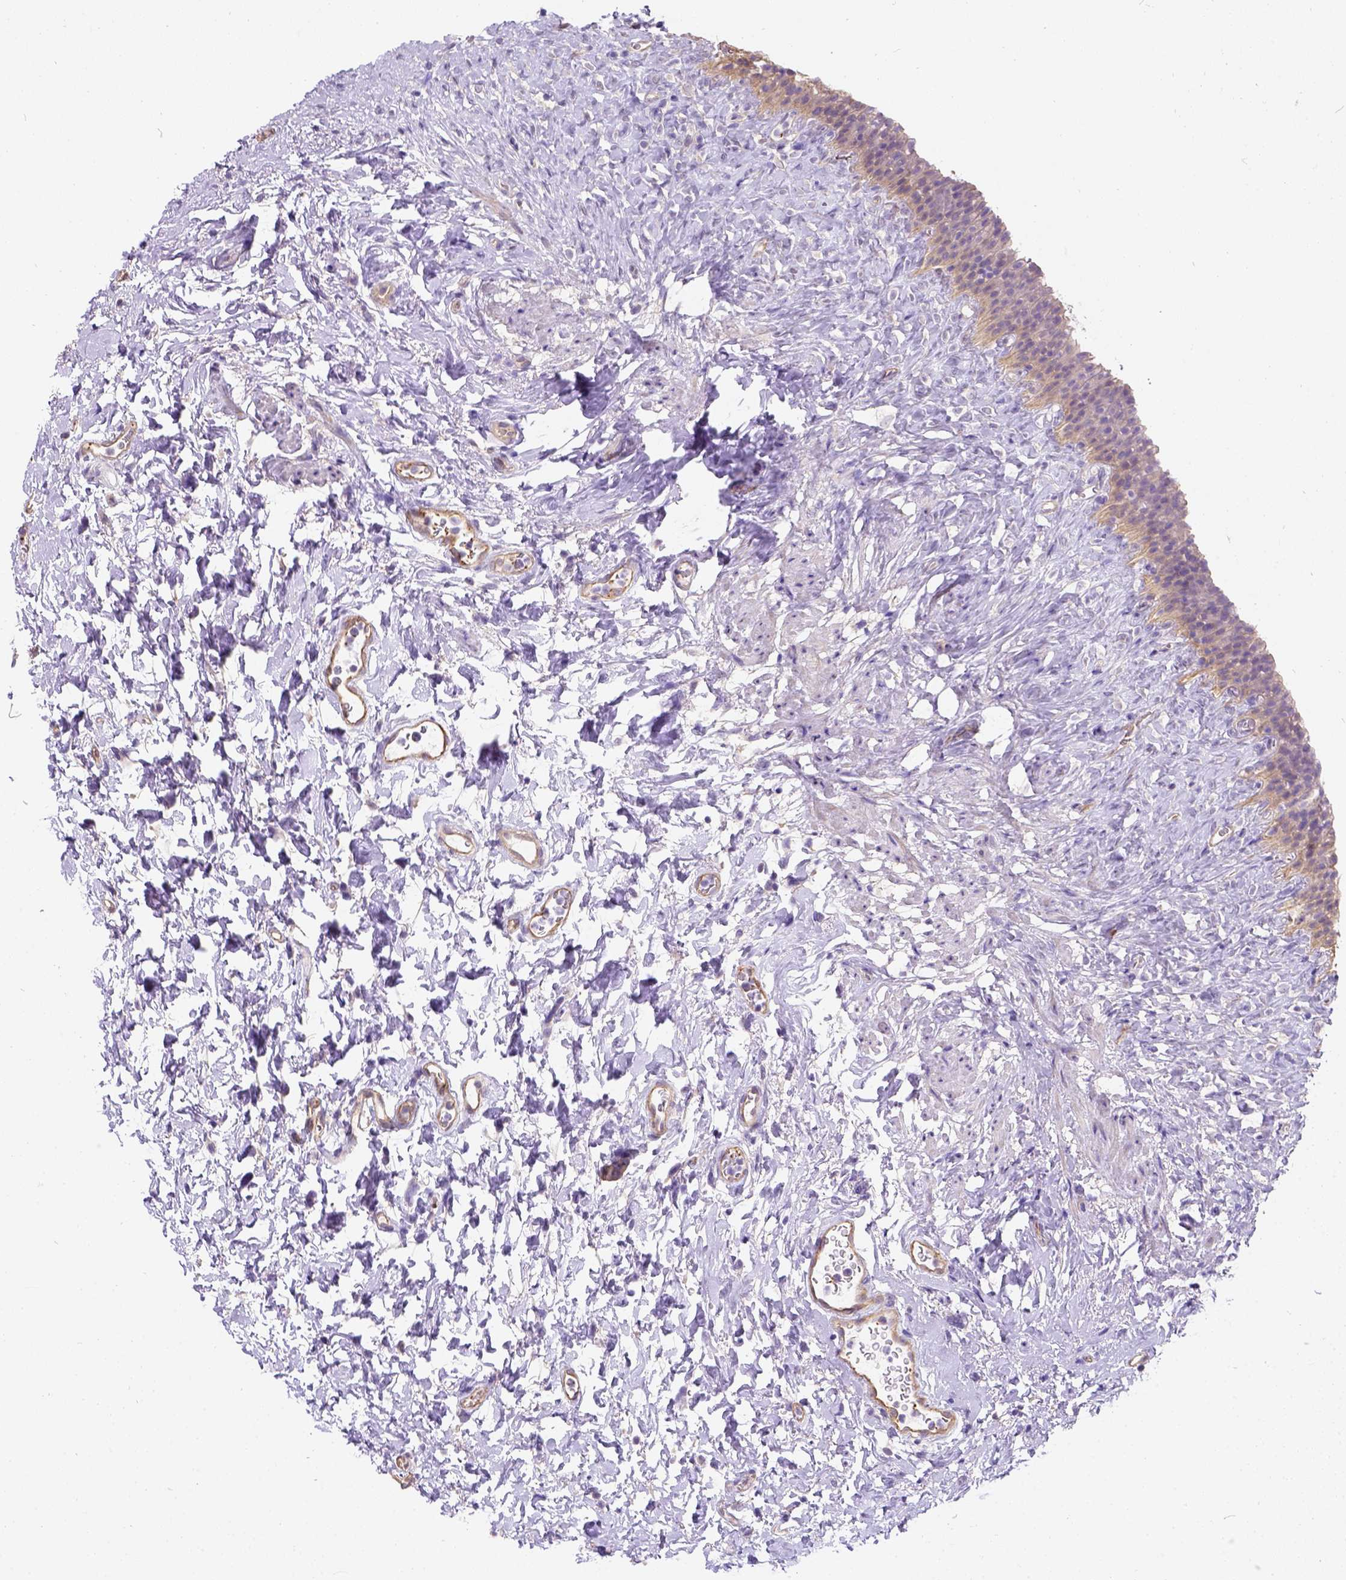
{"staining": {"intensity": "weak", "quantity": "25%-75%", "location": "cytoplasmic/membranous"}, "tissue": "urinary bladder", "cell_type": "Urothelial cells", "image_type": "normal", "snomed": [{"axis": "morphology", "description": "Normal tissue, NOS"}, {"axis": "topography", "description": "Urinary bladder"}], "caption": "This photomicrograph displays IHC staining of benign human urinary bladder, with low weak cytoplasmic/membranous staining in approximately 25%-75% of urothelial cells.", "gene": "PHF7", "patient": {"sex": "male", "age": 76}}